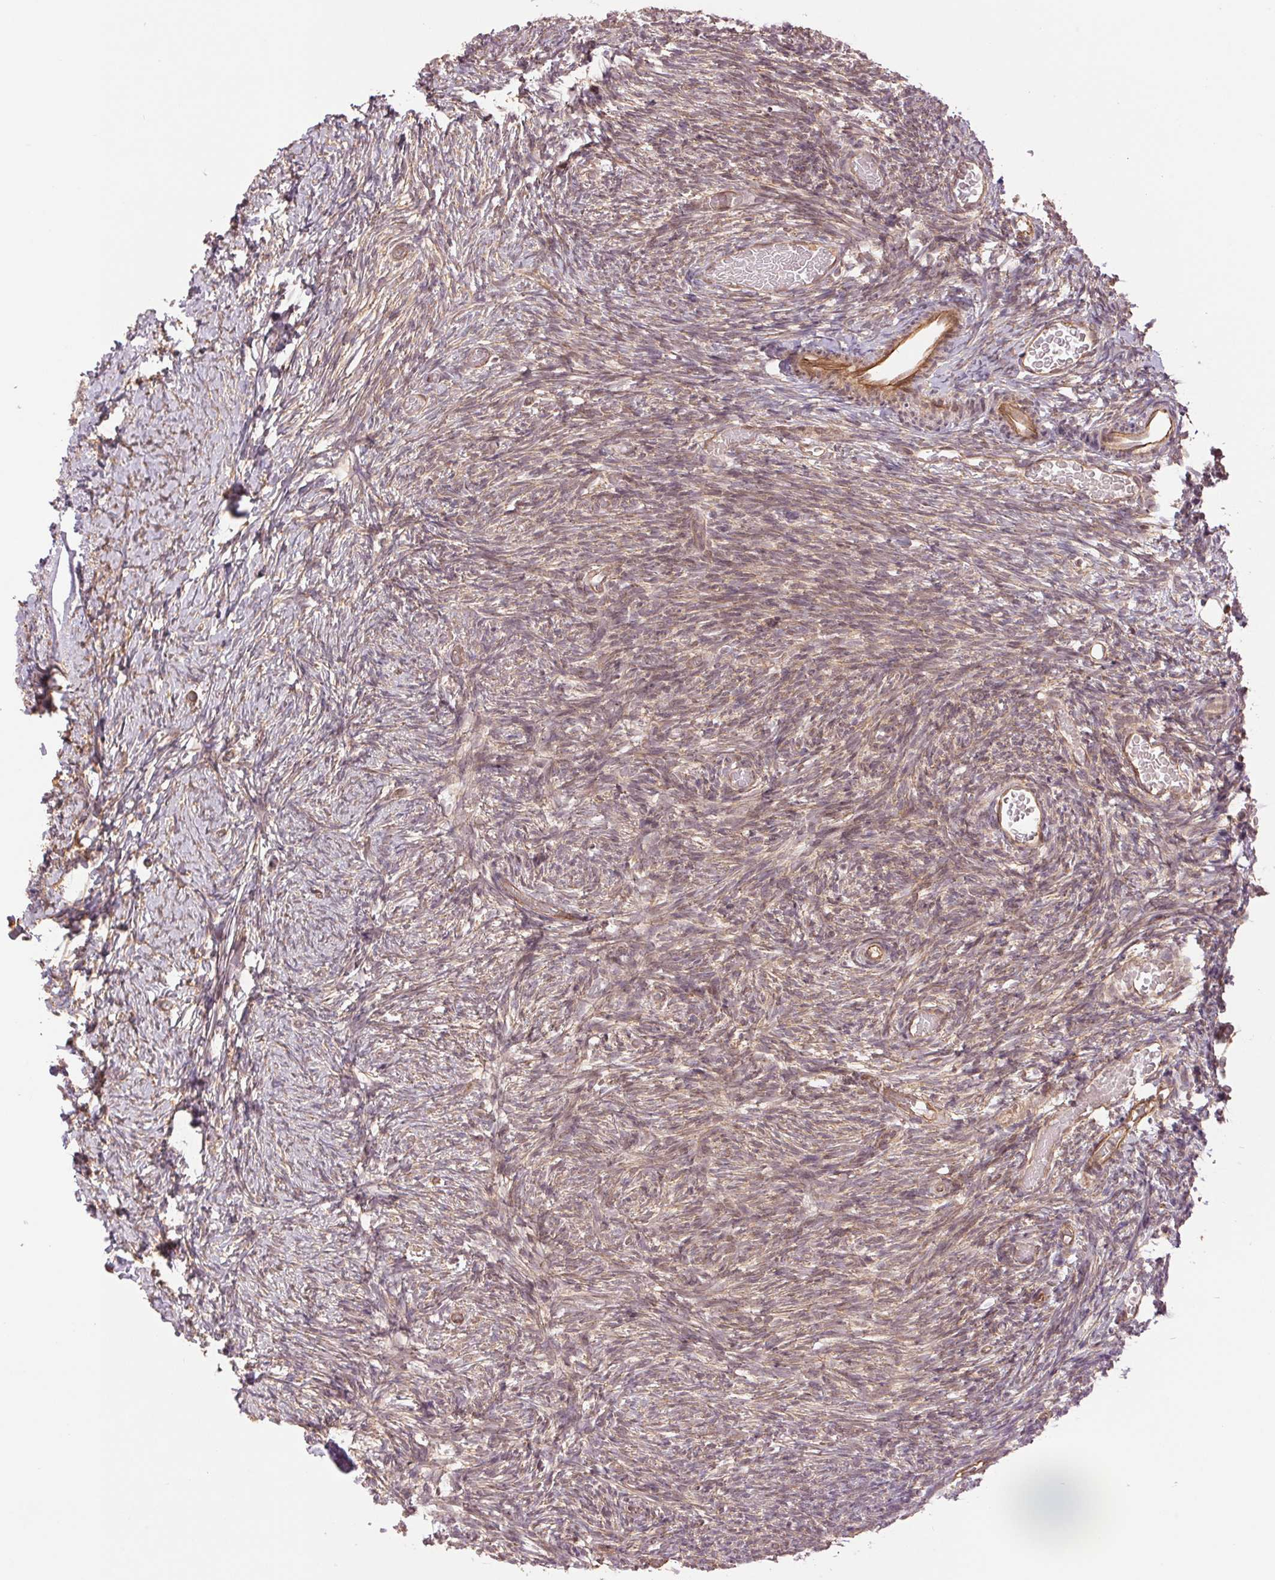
{"staining": {"intensity": "moderate", "quantity": ">75%", "location": "cytoplasmic/membranous"}, "tissue": "ovary", "cell_type": "Follicle cells", "image_type": "normal", "snomed": [{"axis": "morphology", "description": "Normal tissue, NOS"}, {"axis": "topography", "description": "Ovary"}], "caption": "This image demonstrates immunohistochemistry staining of unremarkable human ovary, with medium moderate cytoplasmic/membranous expression in approximately >75% of follicle cells.", "gene": "STARD7", "patient": {"sex": "female", "age": 39}}